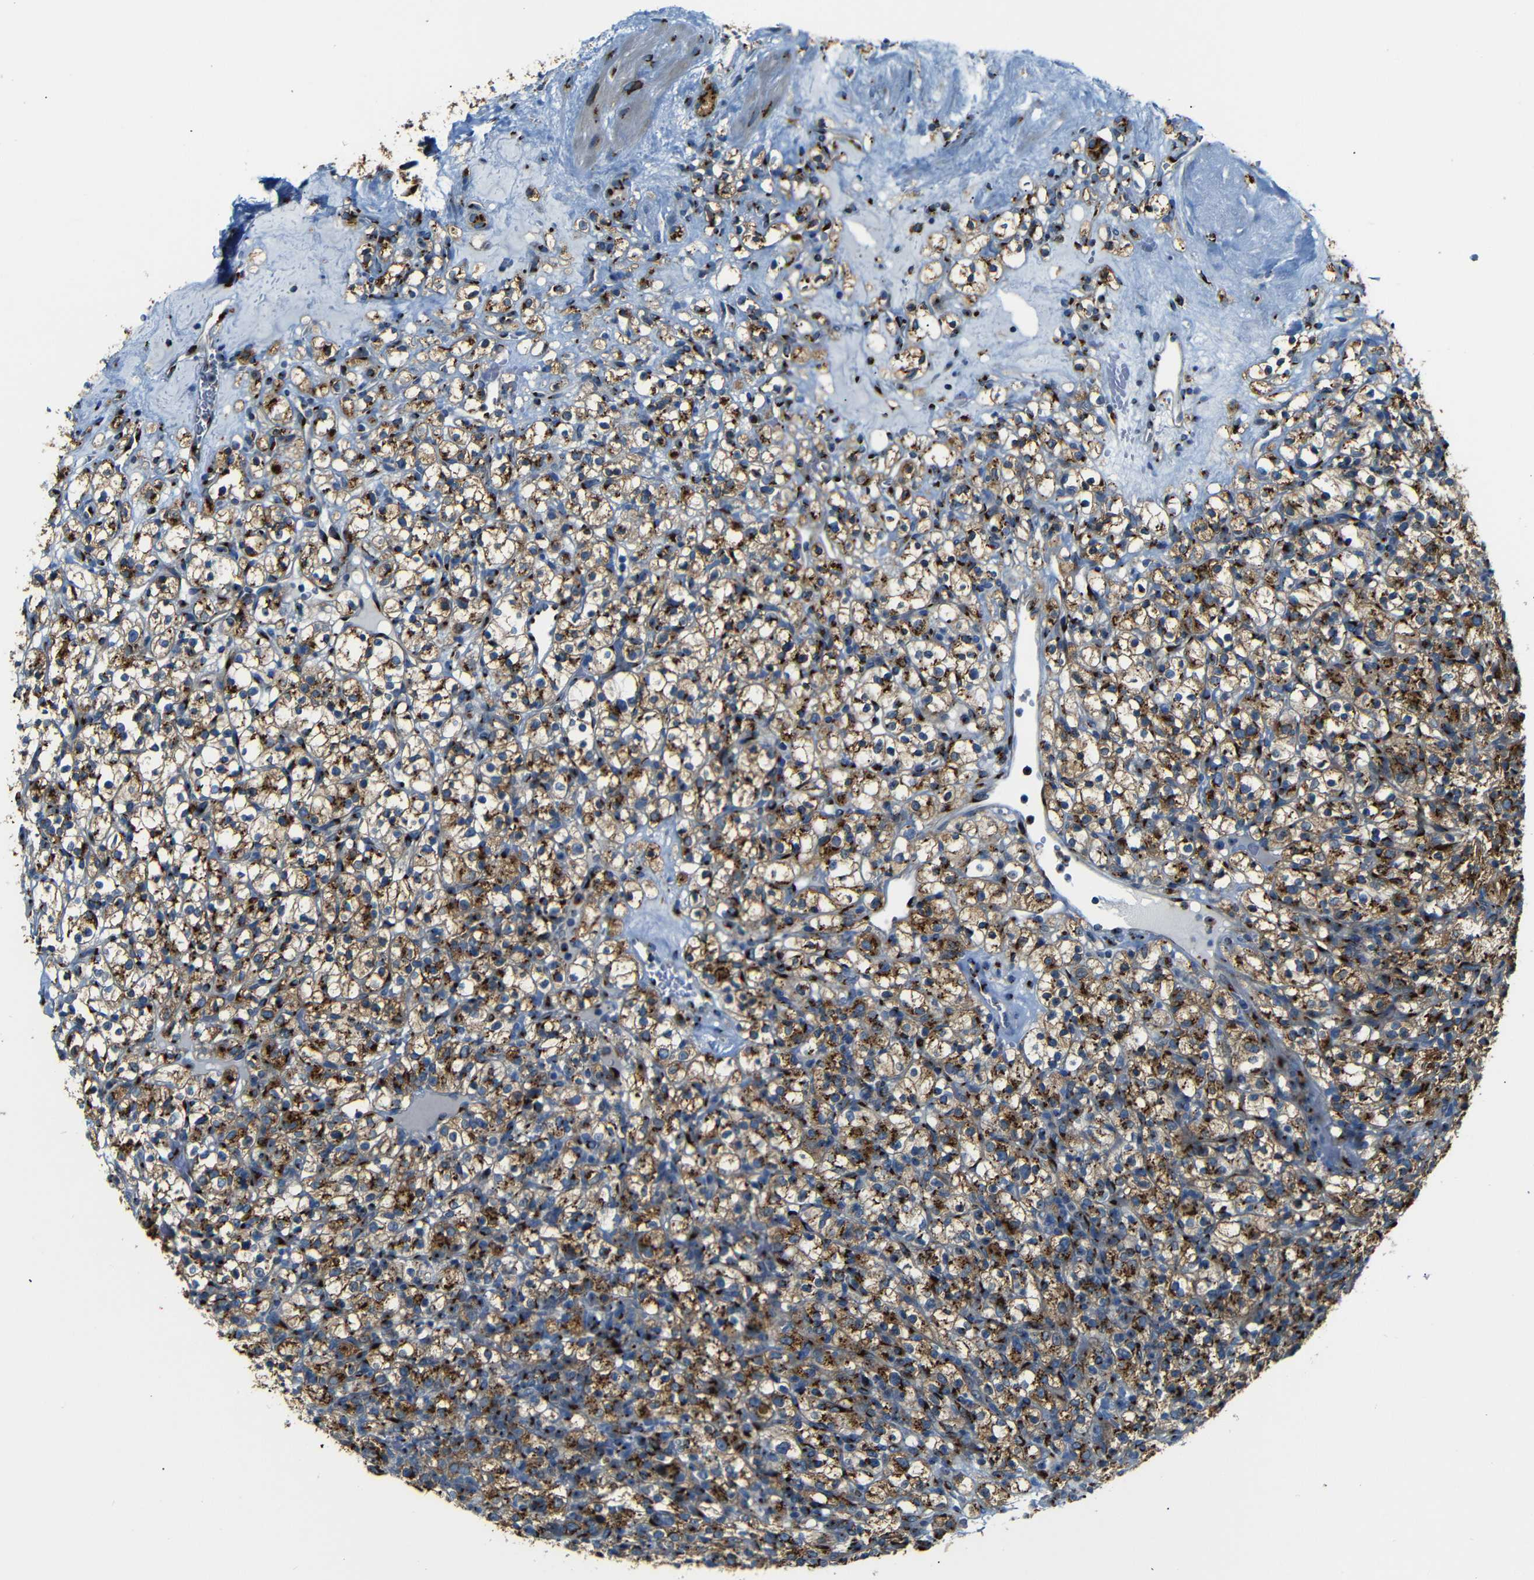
{"staining": {"intensity": "strong", "quantity": ">75%", "location": "cytoplasmic/membranous"}, "tissue": "renal cancer", "cell_type": "Tumor cells", "image_type": "cancer", "snomed": [{"axis": "morphology", "description": "Normal tissue, NOS"}, {"axis": "morphology", "description": "Adenocarcinoma, NOS"}, {"axis": "topography", "description": "Kidney"}], "caption": "Brown immunohistochemical staining in adenocarcinoma (renal) demonstrates strong cytoplasmic/membranous expression in approximately >75% of tumor cells. (DAB = brown stain, brightfield microscopy at high magnification).", "gene": "TGOLN2", "patient": {"sex": "female", "age": 72}}